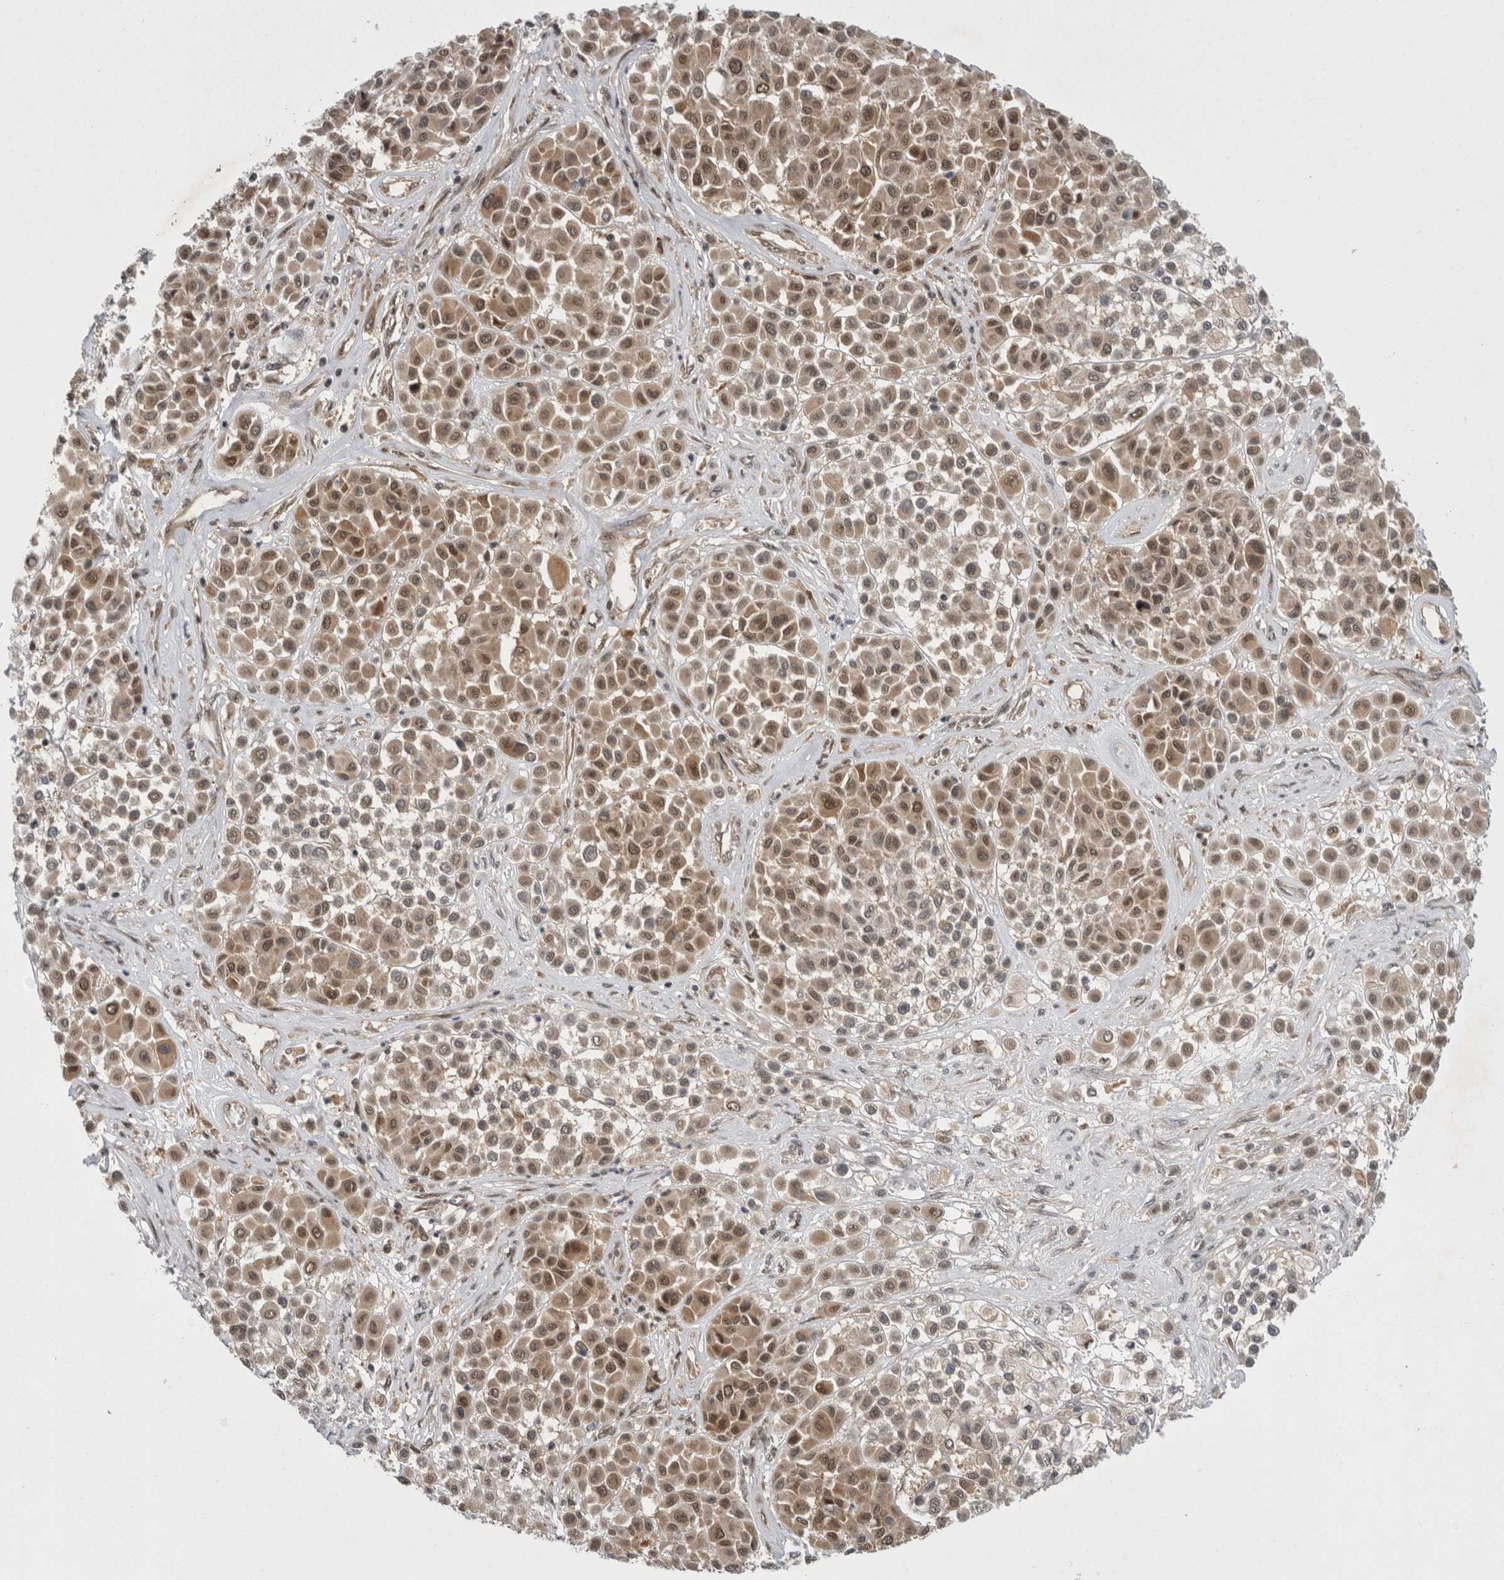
{"staining": {"intensity": "moderate", "quantity": ">75%", "location": "cytoplasmic/membranous,nuclear"}, "tissue": "melanoma", "cell_type": "Tumor cells", "image_type": "cancer", "snomed": [{"axis": "morphology", "description": "Malignant melanoma, Metastatic site"}, {"axis": "topography", "description": "Soft tissue"}], "caption": "Immunohistochemical staining of human malignant melanoma (metastatic site) exhibits moderate cytoplasmic/membranous and nuclear protein staining in approximately >75% of tumor cells.", "gene": "PSMB2", "patient": {"sex": "male", "age": 41}}